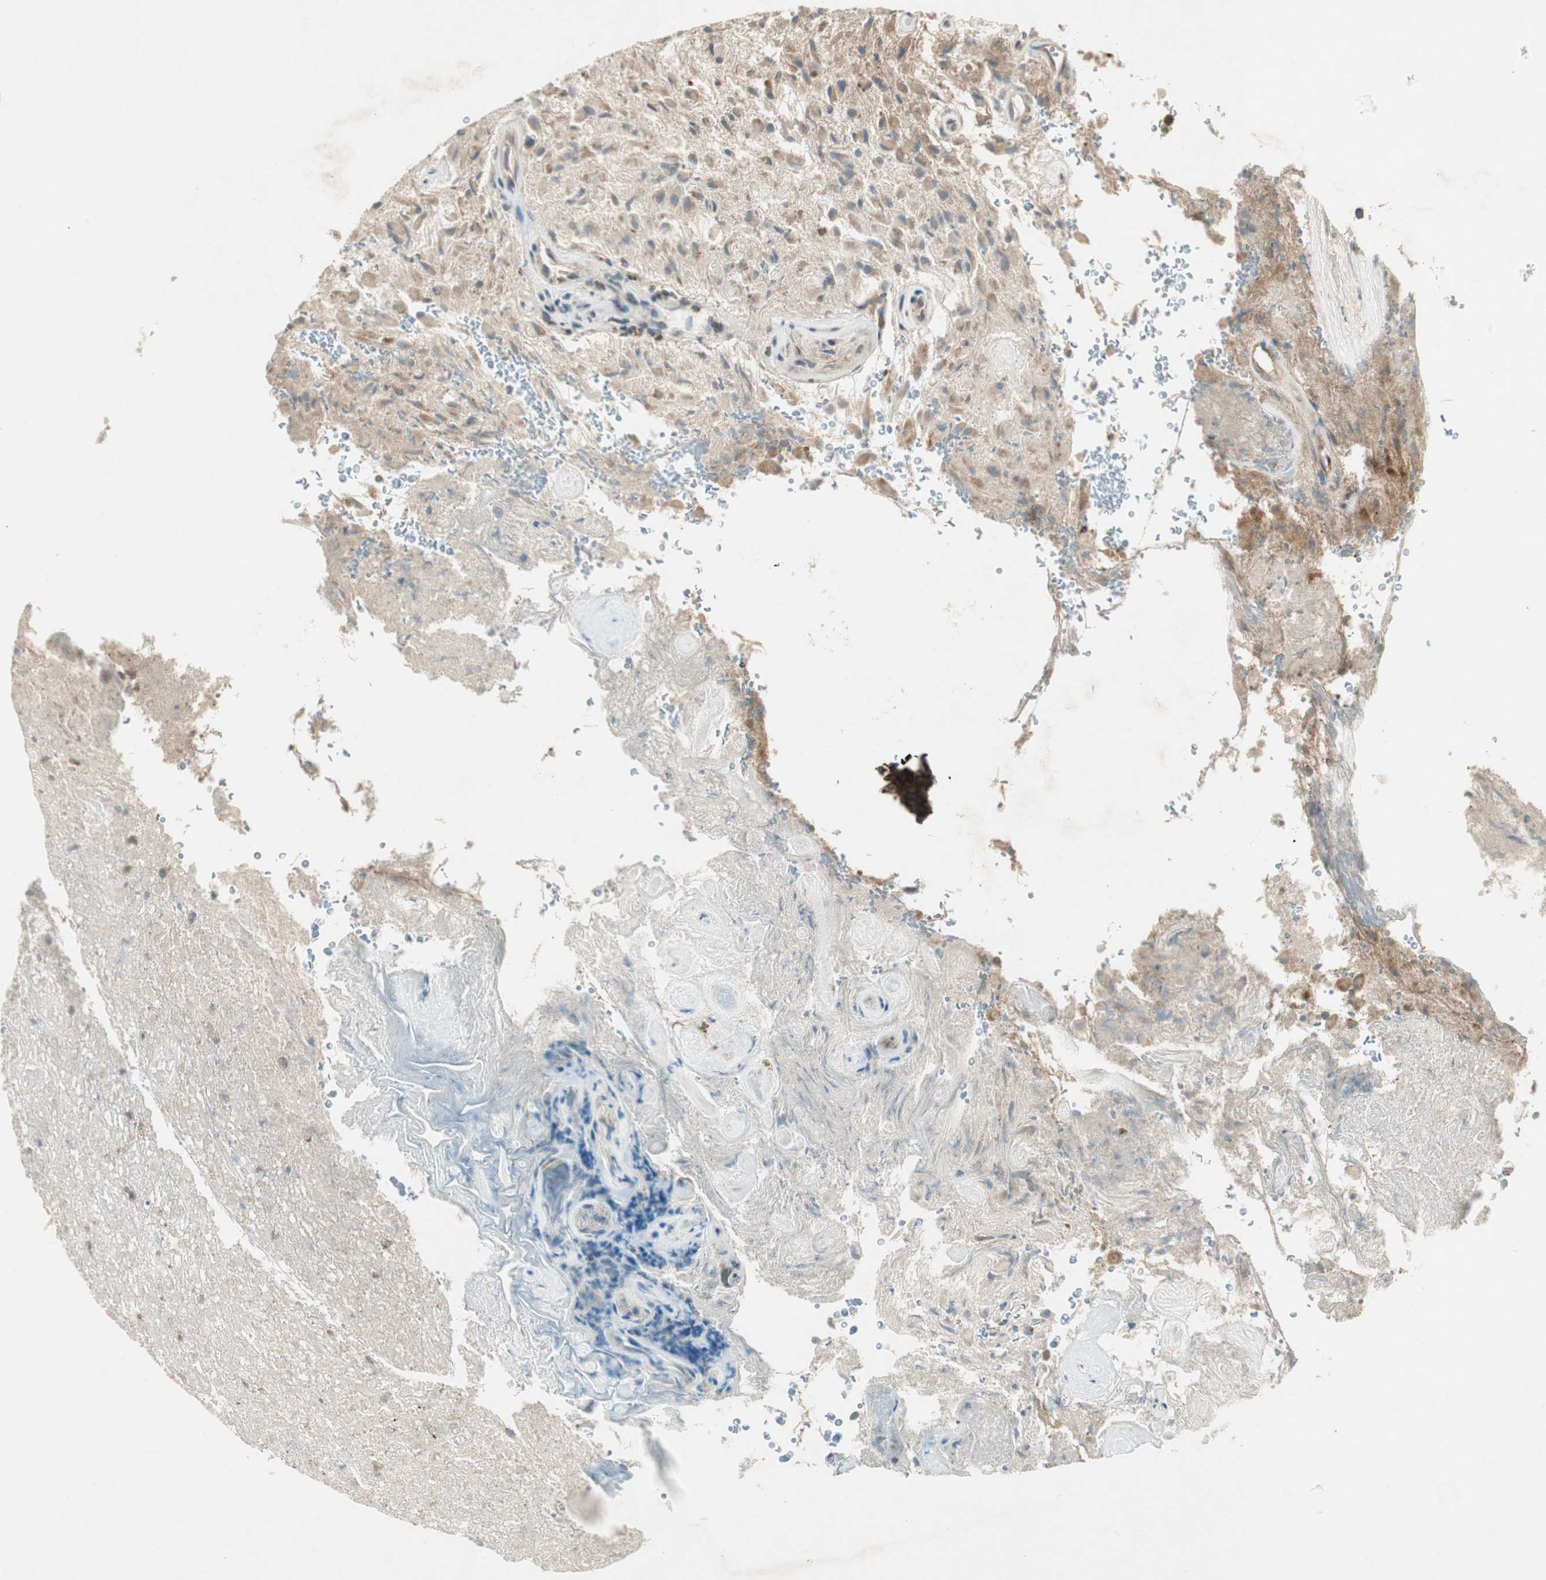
{"staining": {"intensity": "moderate", "quantity": ">75%", "location": "cytoplasmic/membranous"}, "tissue": "glioma", "cell_type": "Tumor cells", "image_type": "cancer", "snomed": [{"axis": "morphology", "description": "Glioma, malignant, High grade"}, {"axis": "topography", "description": "Brain"}], "caption": "Moderate cytoplasmic/membranous protein positivity is seen in about >75% of tumor cells in glioma.", "gene": "CHADL", "patient": {"sex": "male", "age": 71}}